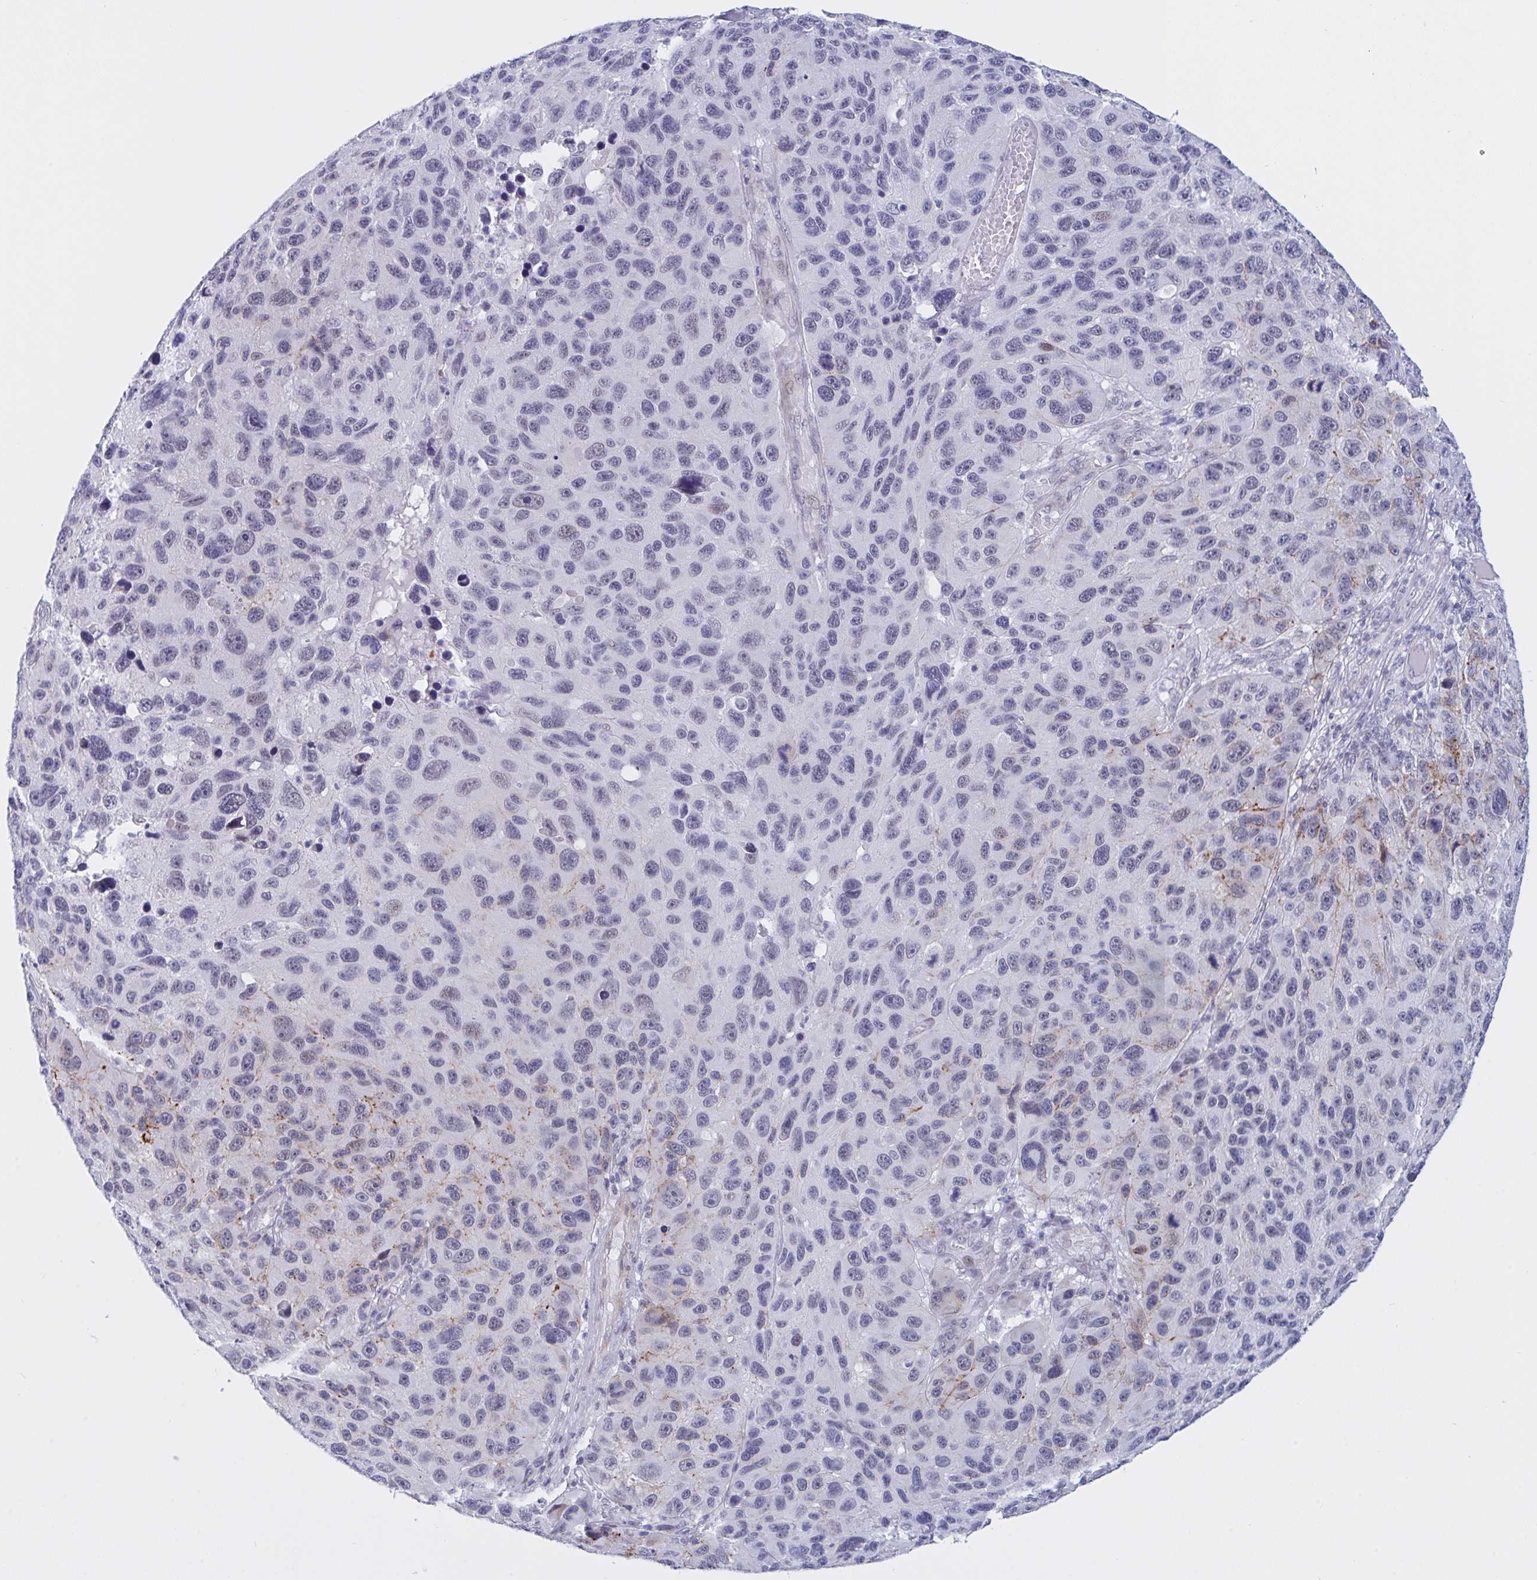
{"staining": {"intensity": "negative", "quantity": "none", "location": "none"}, "tissue": "melanoma", "cell_type": "Tumor cells", "image_type": "cancer", "snomed": [{"axis": "morphology", "description": "Malignant melanoma, NOS"}, {"axis": "topography", "description": "Skin"}], "caption": "DAB (3,3'-diaminobenzidine) immunohistochemical staining of human melanoma reveals no significant expression in tumor cells. (Immunohistochemistry (ihc), brightfield microscopy, high magnification).", "gene": "FBXL22", "patient": {"sex": "male", "age": 53}}